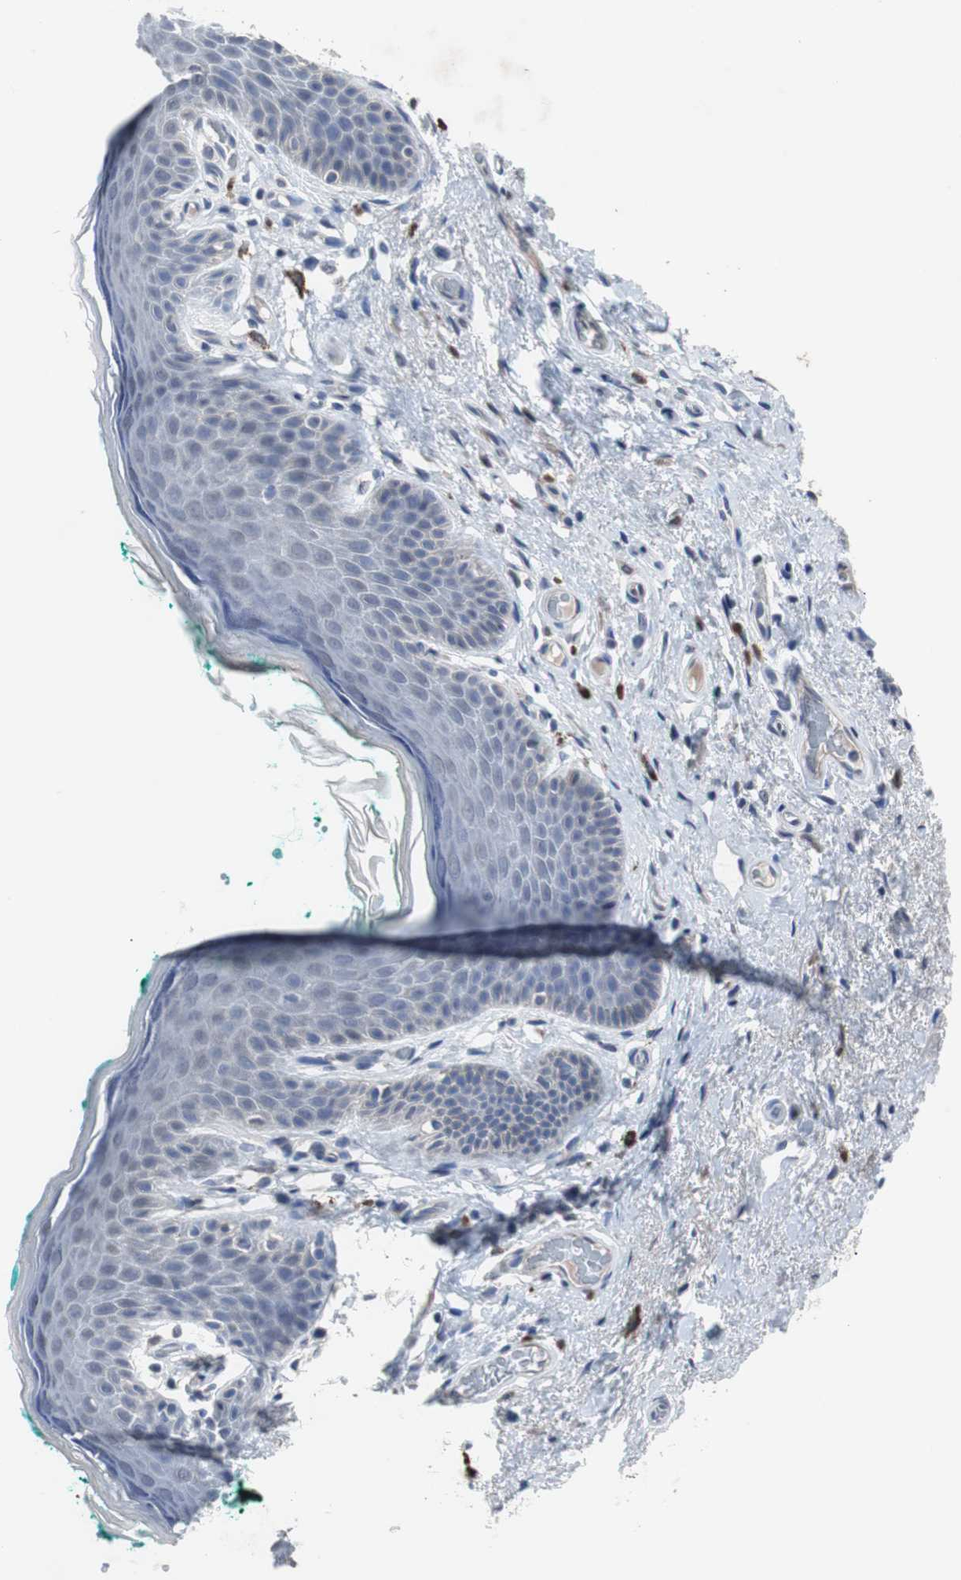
{"staining": {"intensity": "negative", "quantity": "none", "location": "none"}, "tissue": "skin", "cell_type": "Epidermal cells", "image_type": "normal", "snomed": [{"axis": "morphology", "description": "Normal tissue, NOS"}, {"axis": "topography", "description": "Anal"}], "caption": "The micrograph demonstrates no significant positivity in epidermal cells of skin. The staining was performed using DAB to visualize the protein expression in brown, while the nuclei were stained in blue with hematoxylin (Magnification: 20x).", "gene": "RBM47", "patient": {"sex": "male", "age": 74}}